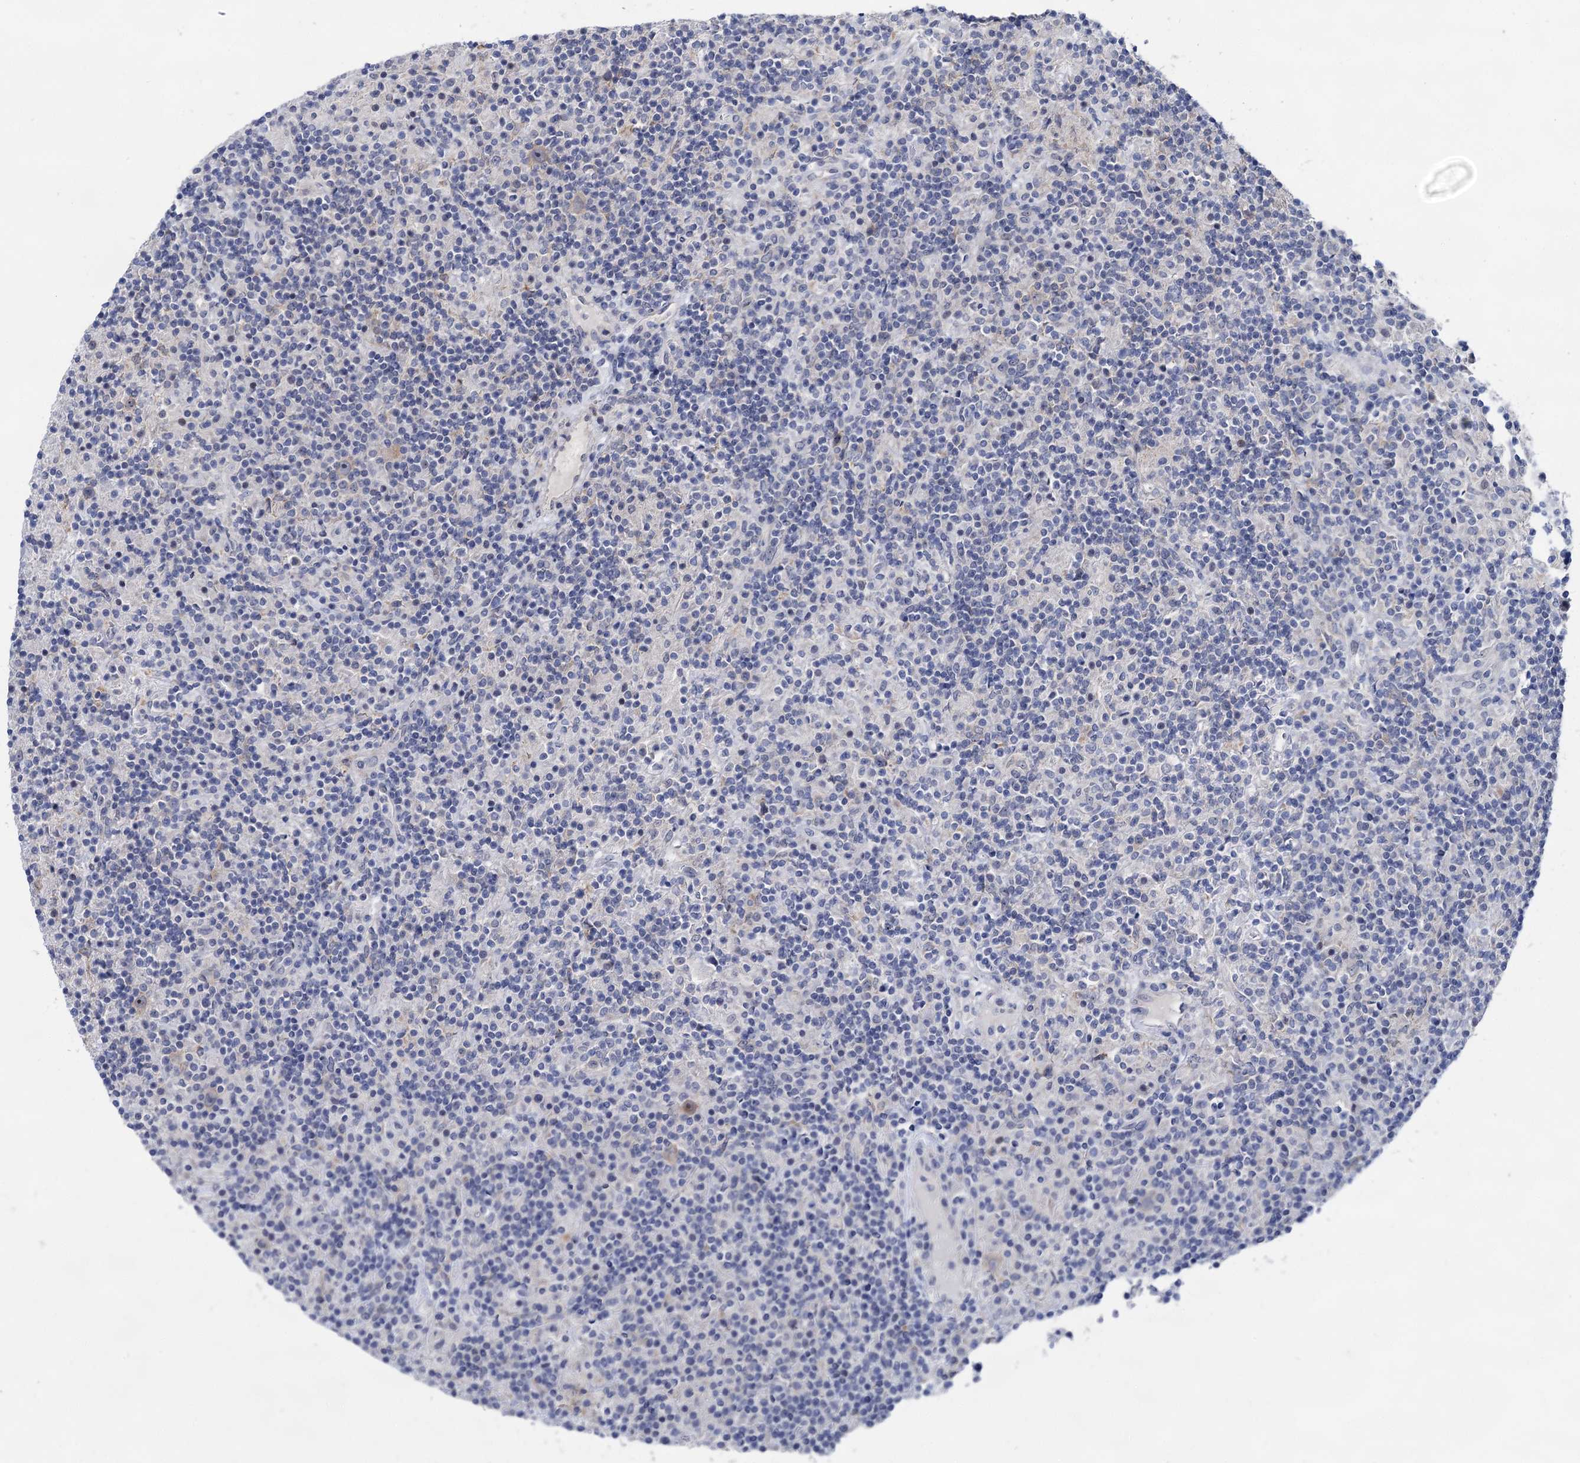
{"staining": {"intensity": "negative", "quantity": "none", "location": "none"}, "tissue": "lymphoma", "cell_type": "Tumor cells", "image_type": "cancer", "snomed": [{"axis": "morphology", "description": "Hodgkin's disease, NOS"}, {"axis": "topography", "description": "Lymph node"}], "caption": "Tumor cells show no significant protein staining in Hodgkin's disease.", "gene": "CAPRIN2", "patient": {"sex": "male", "age": 70}}